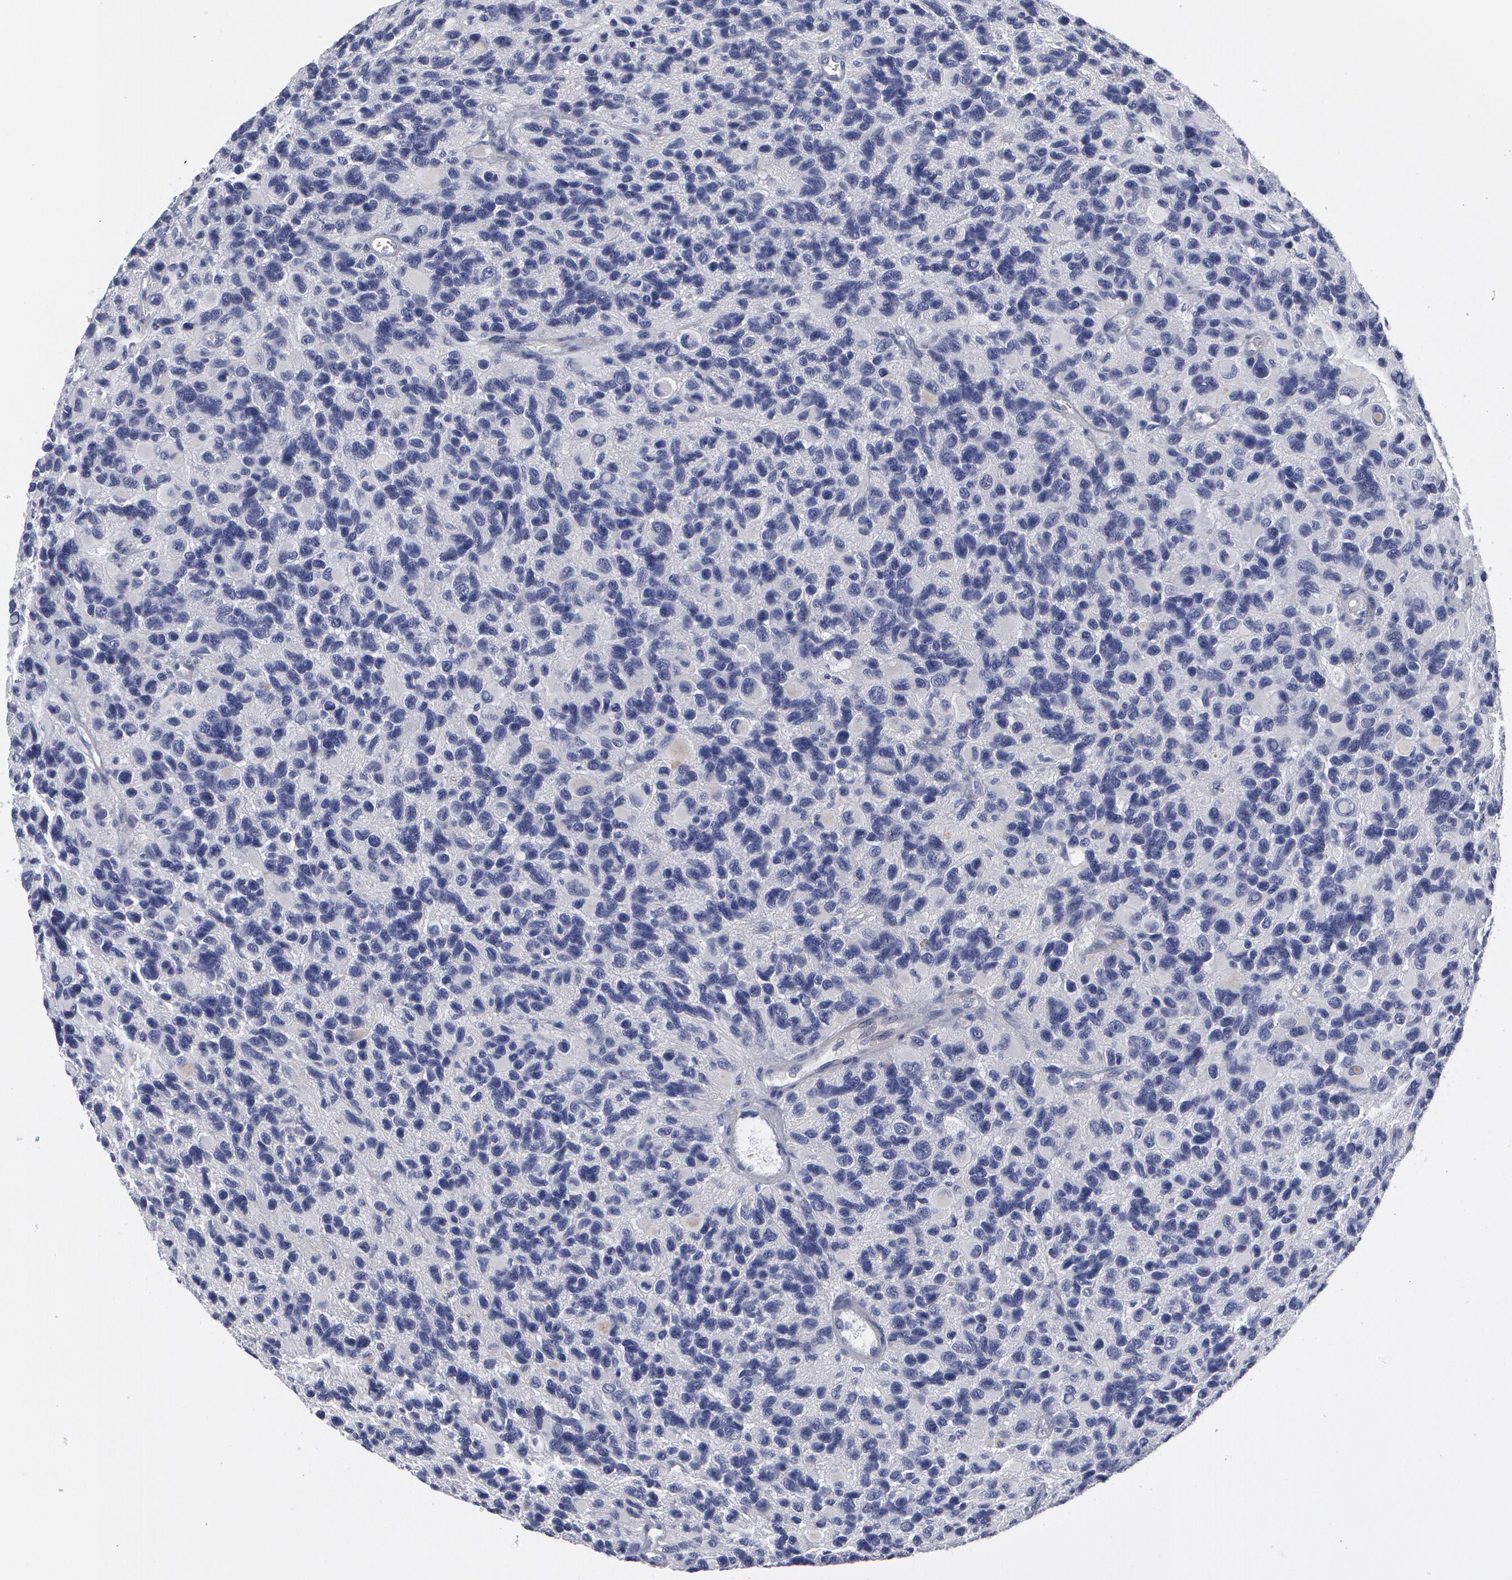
{"staining": {"intensity": "negative", "quantity": "none", "location": "none"}, "tissue": "glioma", "cell_type": "Tumor cells", "image_type": "cancer", "snomed": [{"axis": "morphology", "description": "Glioma, malignant, High grade"}, {"axis": "topography", "description": "Brain"}], "caption": "Immunohistochemistry of human malignant high-grade glioma displays no staining in tumor cells.", "gene": "SMC1B", "patient": {"sex": "male", "age": 77}}